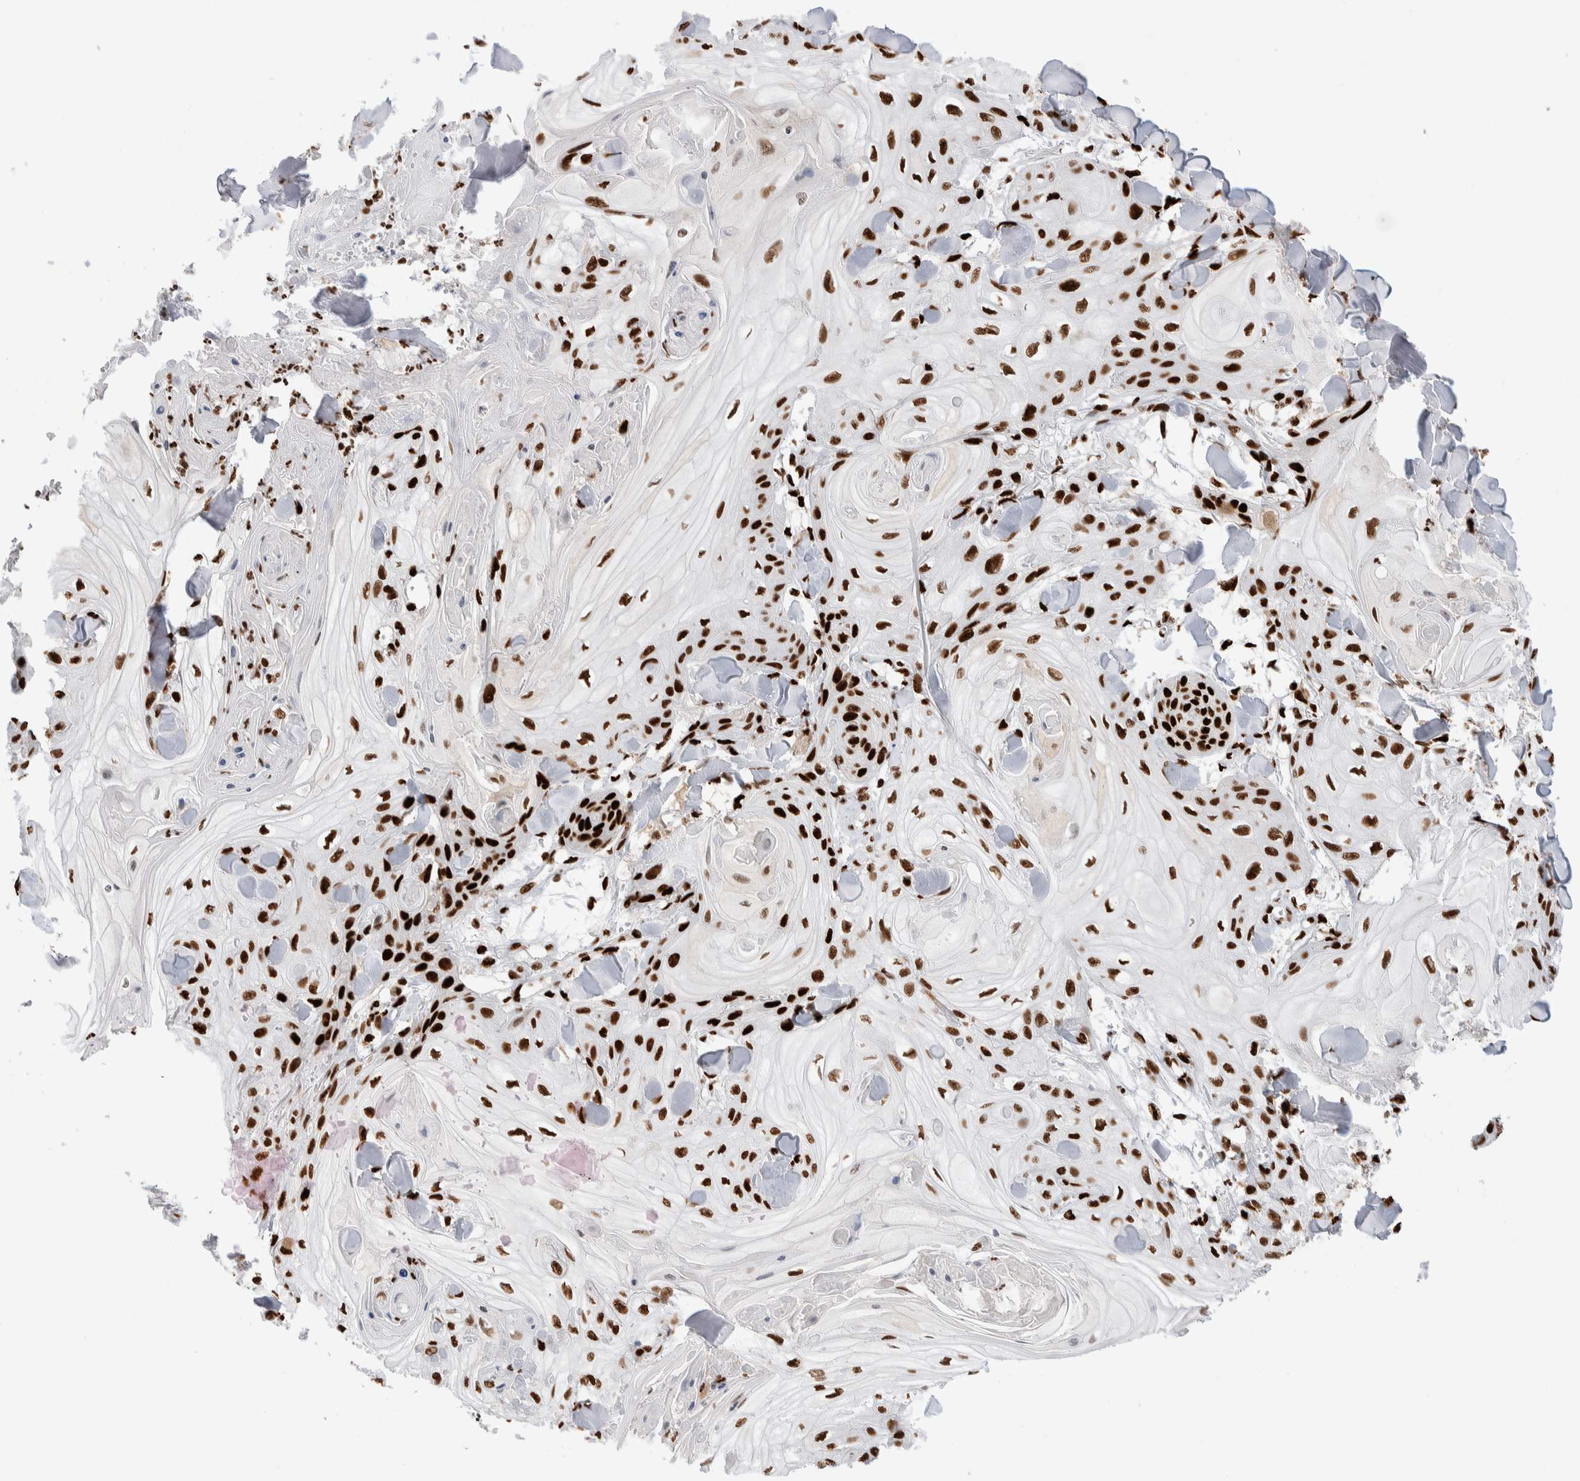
{"staining": {"intensity": "strong", "quantity": ">75%", "location": "nuclear"}, "tissue": "skin cancer", "cell_type": "Tumor cells", "image_type": "cancer", "snomed": [{"axis": "morphology", "description": "Squamous cell carcinoma, NOS"}, {"axis": "topography", "description": "Skin"}], "caption": "IHC (DAB (3,3'-diaminobenzidine)) staining of skin cancer reveals strong nuclear protein staining in approximately >75% of tumor cells.", "gene": "RNASEK-C17orf49", "patient": {"sex": "male", "age": 74}}